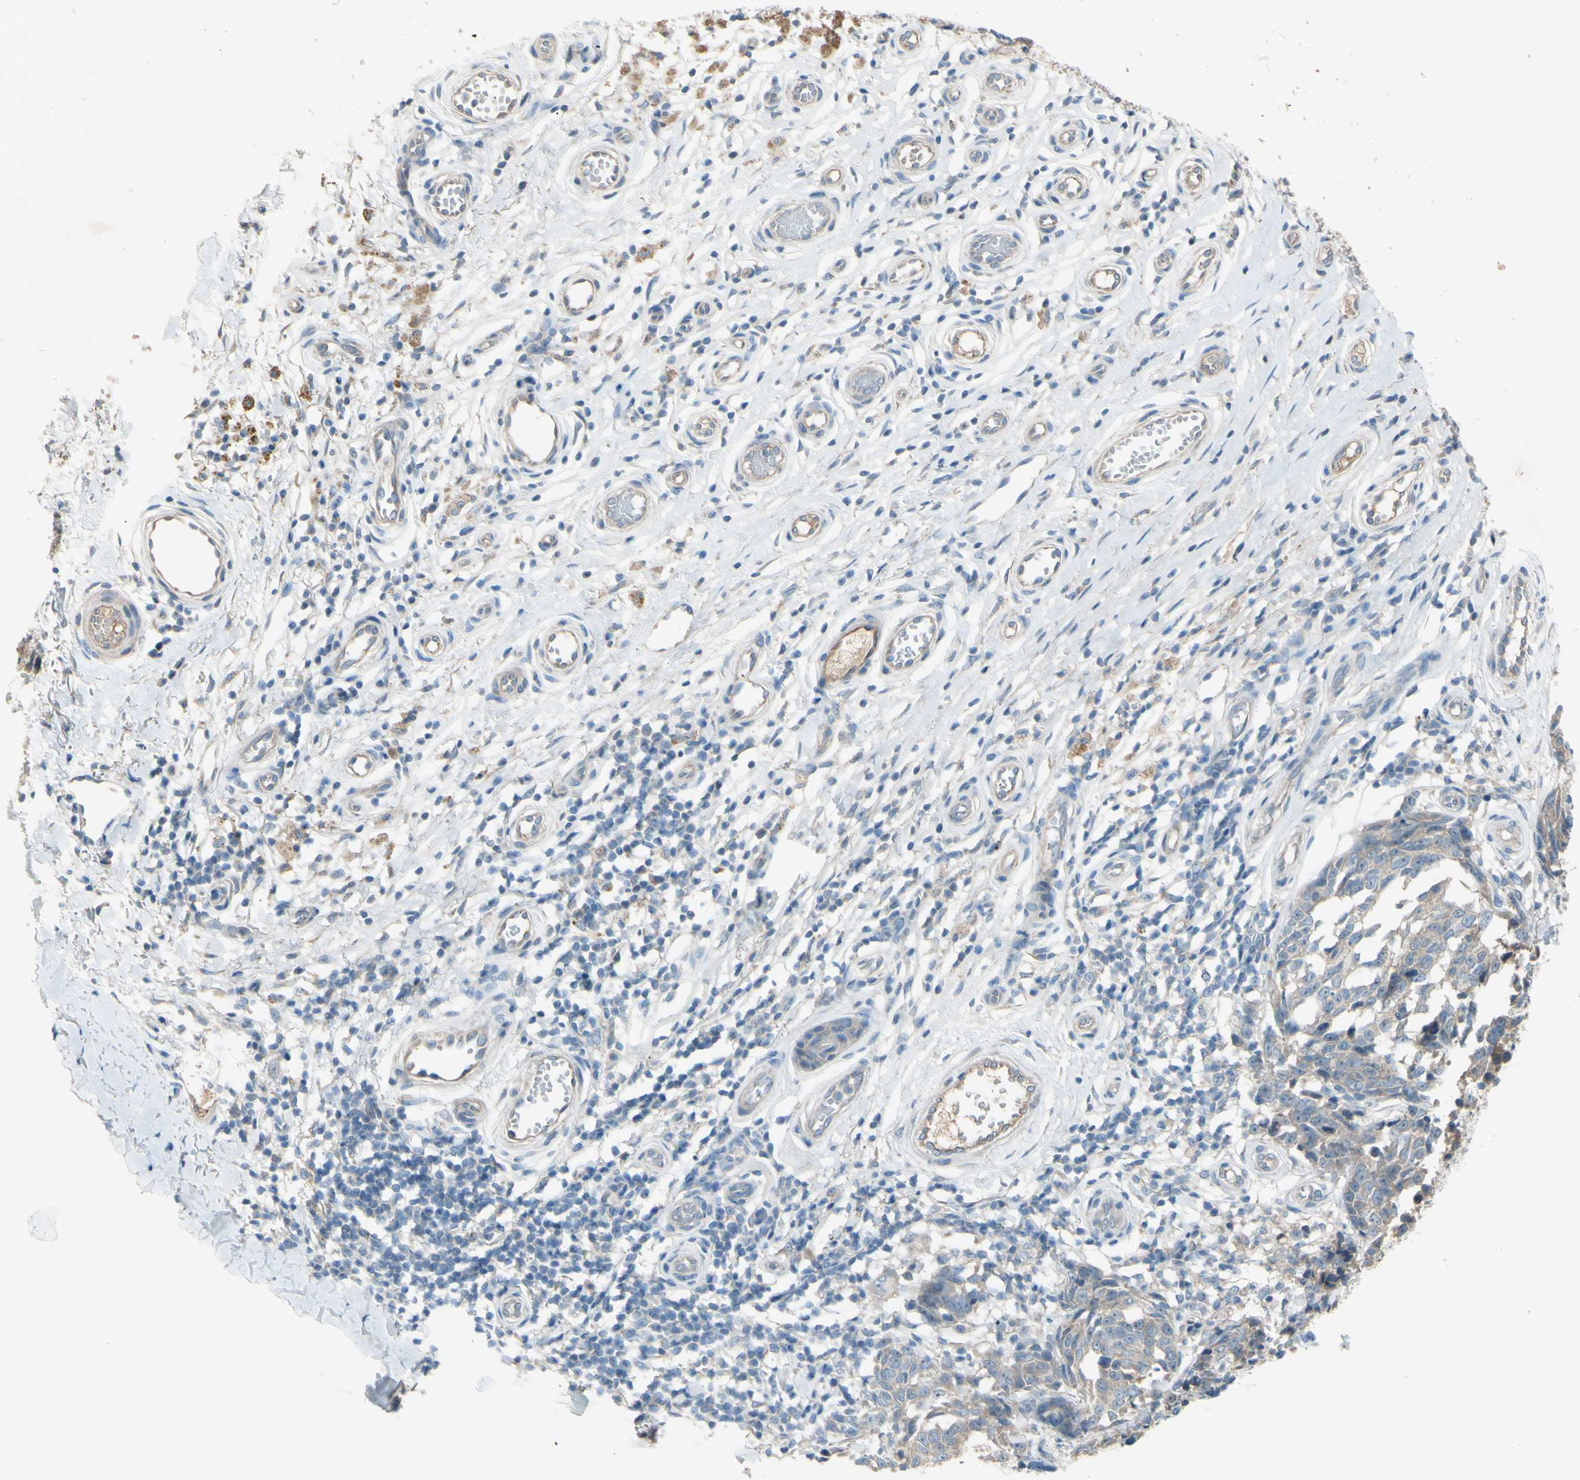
{"staining": {"intensity": "weak", "quantity": "<25%", "location": "cytoplasmic/membranous"}, "tissue": "melanoma", "cell_type": "Tumor cells", "image_type": "cancer", "snomed": [{"axis": "morphology", "description": "Malignant melanoma, NOS"}, {"axis": "topography", "description": "Skin"}], "caption": "Protein analysis of melanoma reveals no significant expression in tumor cells.", "gene": "ATRN", "patient": {"sex": "female", "age": 64}}